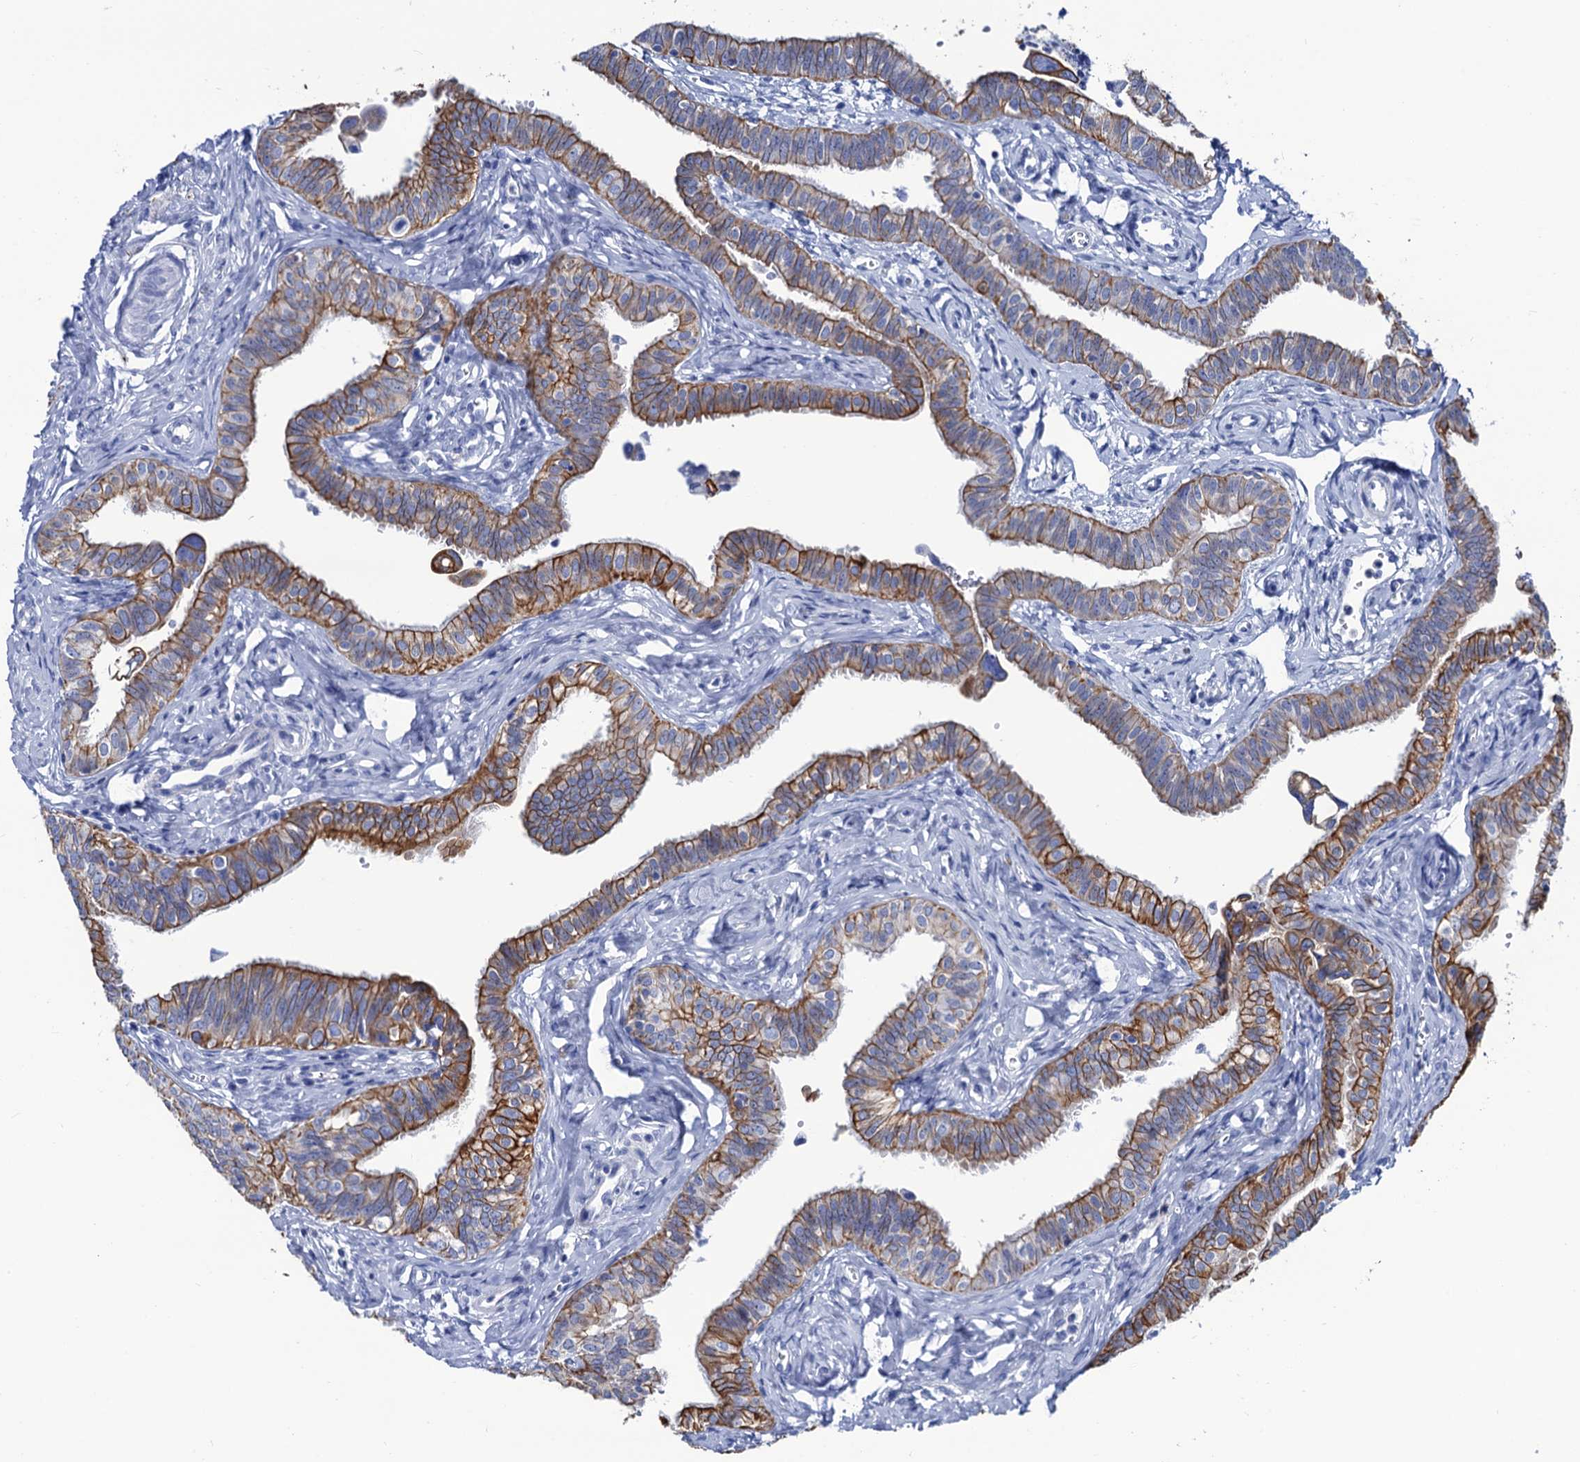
{"staining": {"intensity": "strong", "quantity": ">75%", "location": "cytoplasmic/membranous"}, "tissue": "fallopian tube", "cell_type": "Glandular cells", "image_type": "normal", "snomed": [{"axis": "morphology", "description": "Normal tissue, NOS"}, {"axis": "morphology", "description": "Carcinoma, NOS"}, {"axis": "topography", "description": "Fallopian tube"}, {"axis": "topography", "description": "Ovary"}], "caption": "Fallopian tube stained with IHC demonstrates strong cytoplasmic/membranous positivity in about >75% of glandular cells.", "gene": "RAB3IP", "patient": {"sex": "female", "age": 59}}